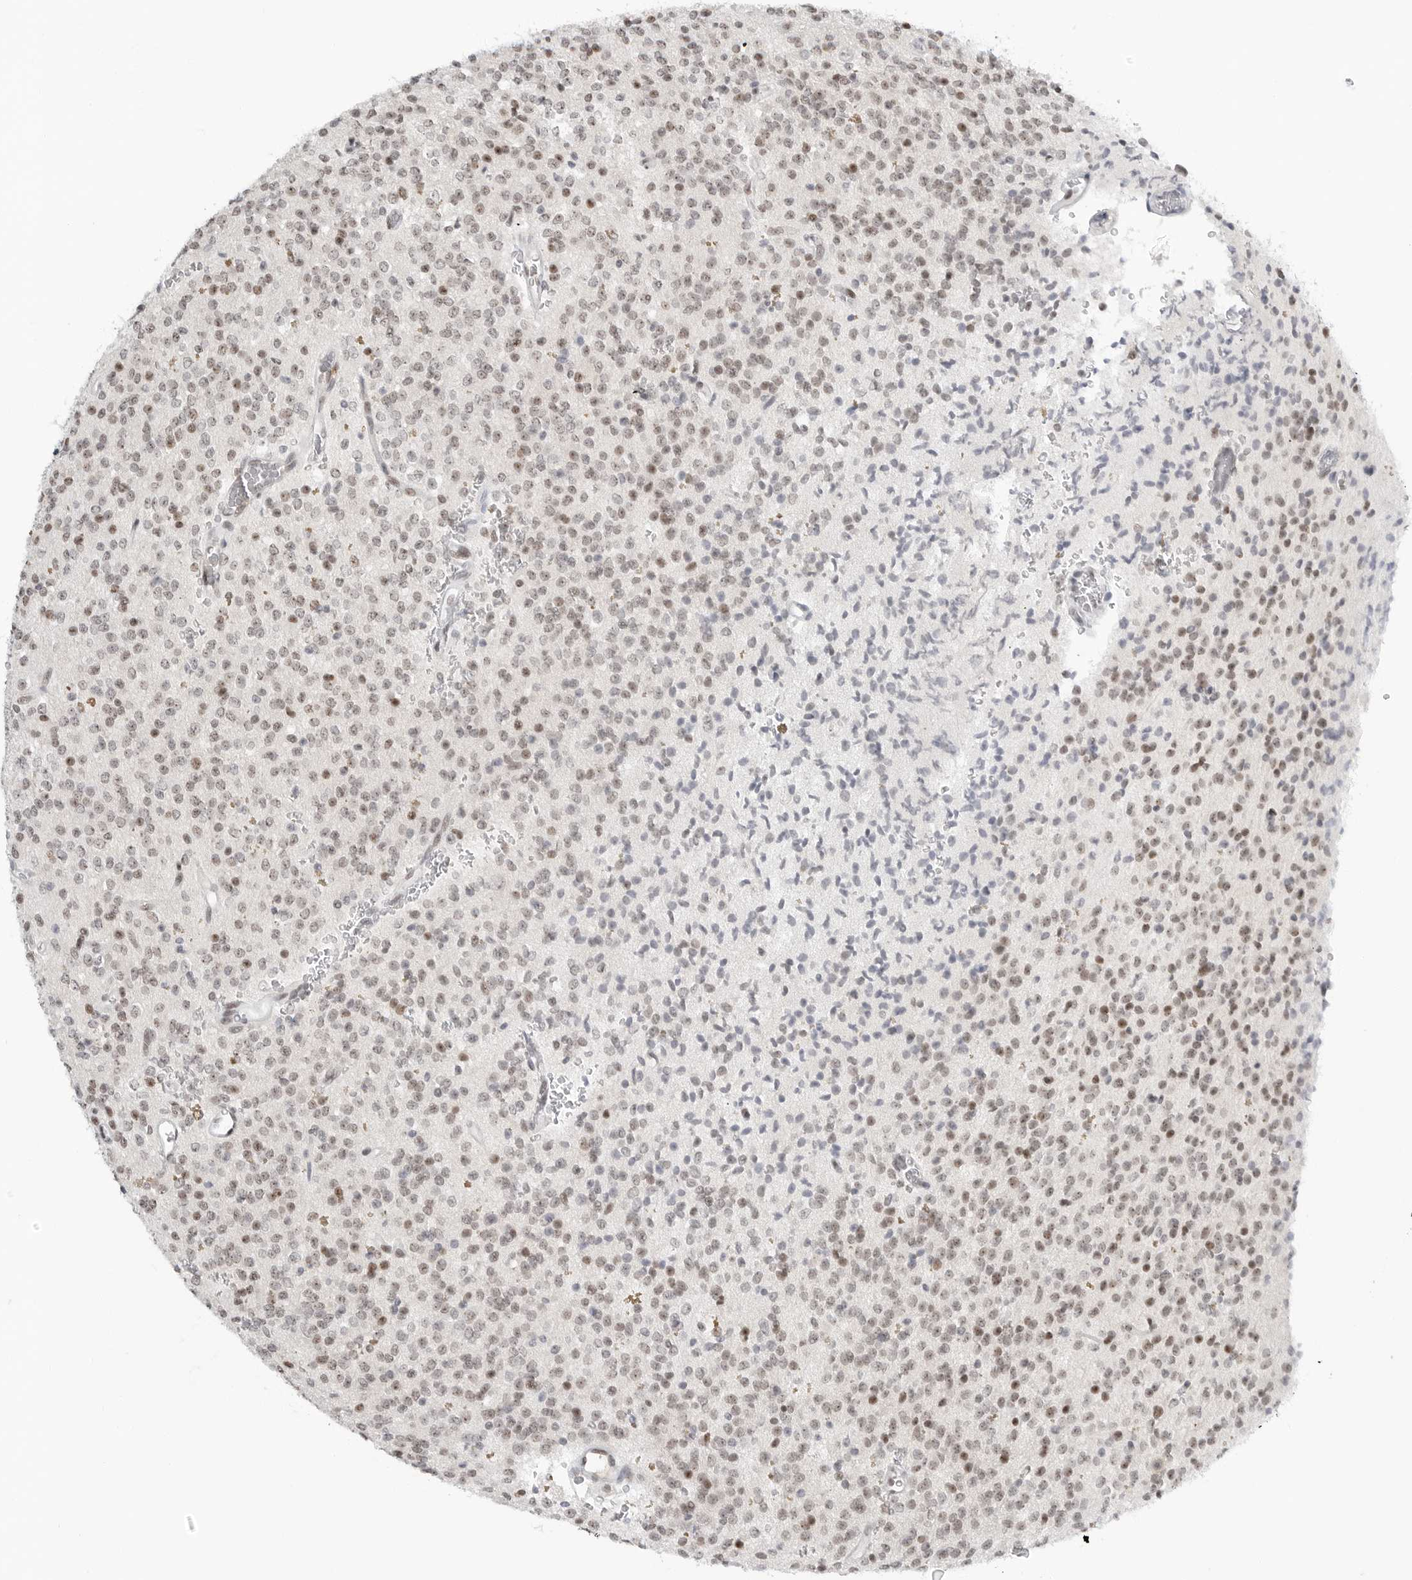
{"staining": {"intensity": "moderate", "quantity": "<25%", "location": "nuclear"}, "tissue": "glioma", "cell_type": "Tumor cells", "image_type": "cancer", "snomed": [{"axis": "morphology", "description": "Glioma, malignant, High grade"}, {"axis": "topography", "description": "Brain"}], "caption": "An IHC photomicrograph of tumor tissue is shown. Protein staining in brown labels moderate nuclear positivity in glioma within tumor cells.", "gene": "WRAP53", "patient": {"sex": "male", "age": 34}}